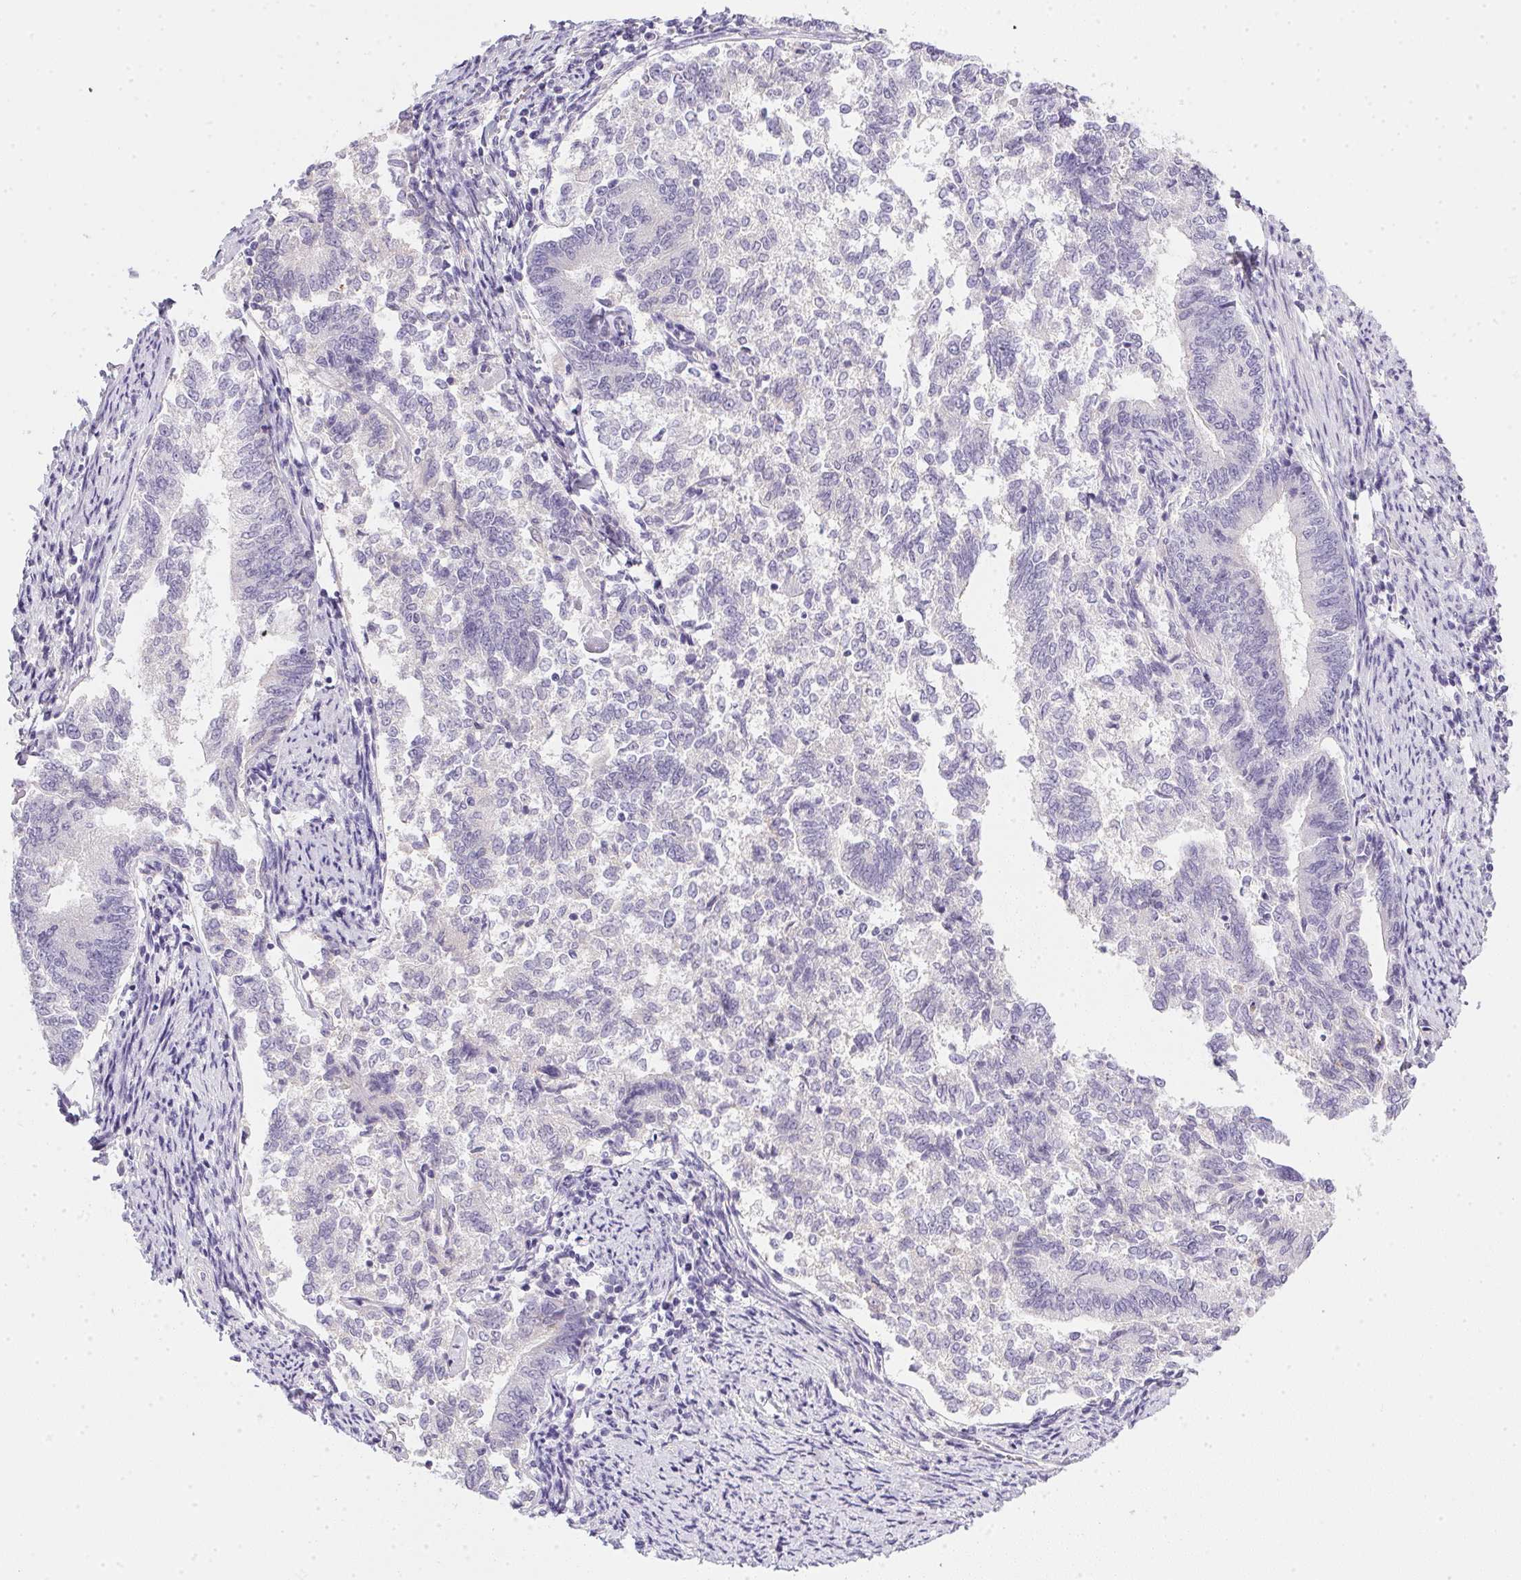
{"staining": {"intensity": "negative", "quantity": "none", "location": "none"}, "tissue": "endometrial cancer", "cell_type": "Tumor cells", "image_type": "cancer", "snomed": [{"axis": "morphology", "description": "Adenocarcinoma, NOS"}, {"axis": "topography", "description": "Endometrium"}], "caption": "This is an immunohistochemistry (IHC) micrograph of human endometrial adenocarcinoma. There is no staining in tumor cells.", "gene": "SLC17A7", "patient": {"sex": "female", "age": 65}}